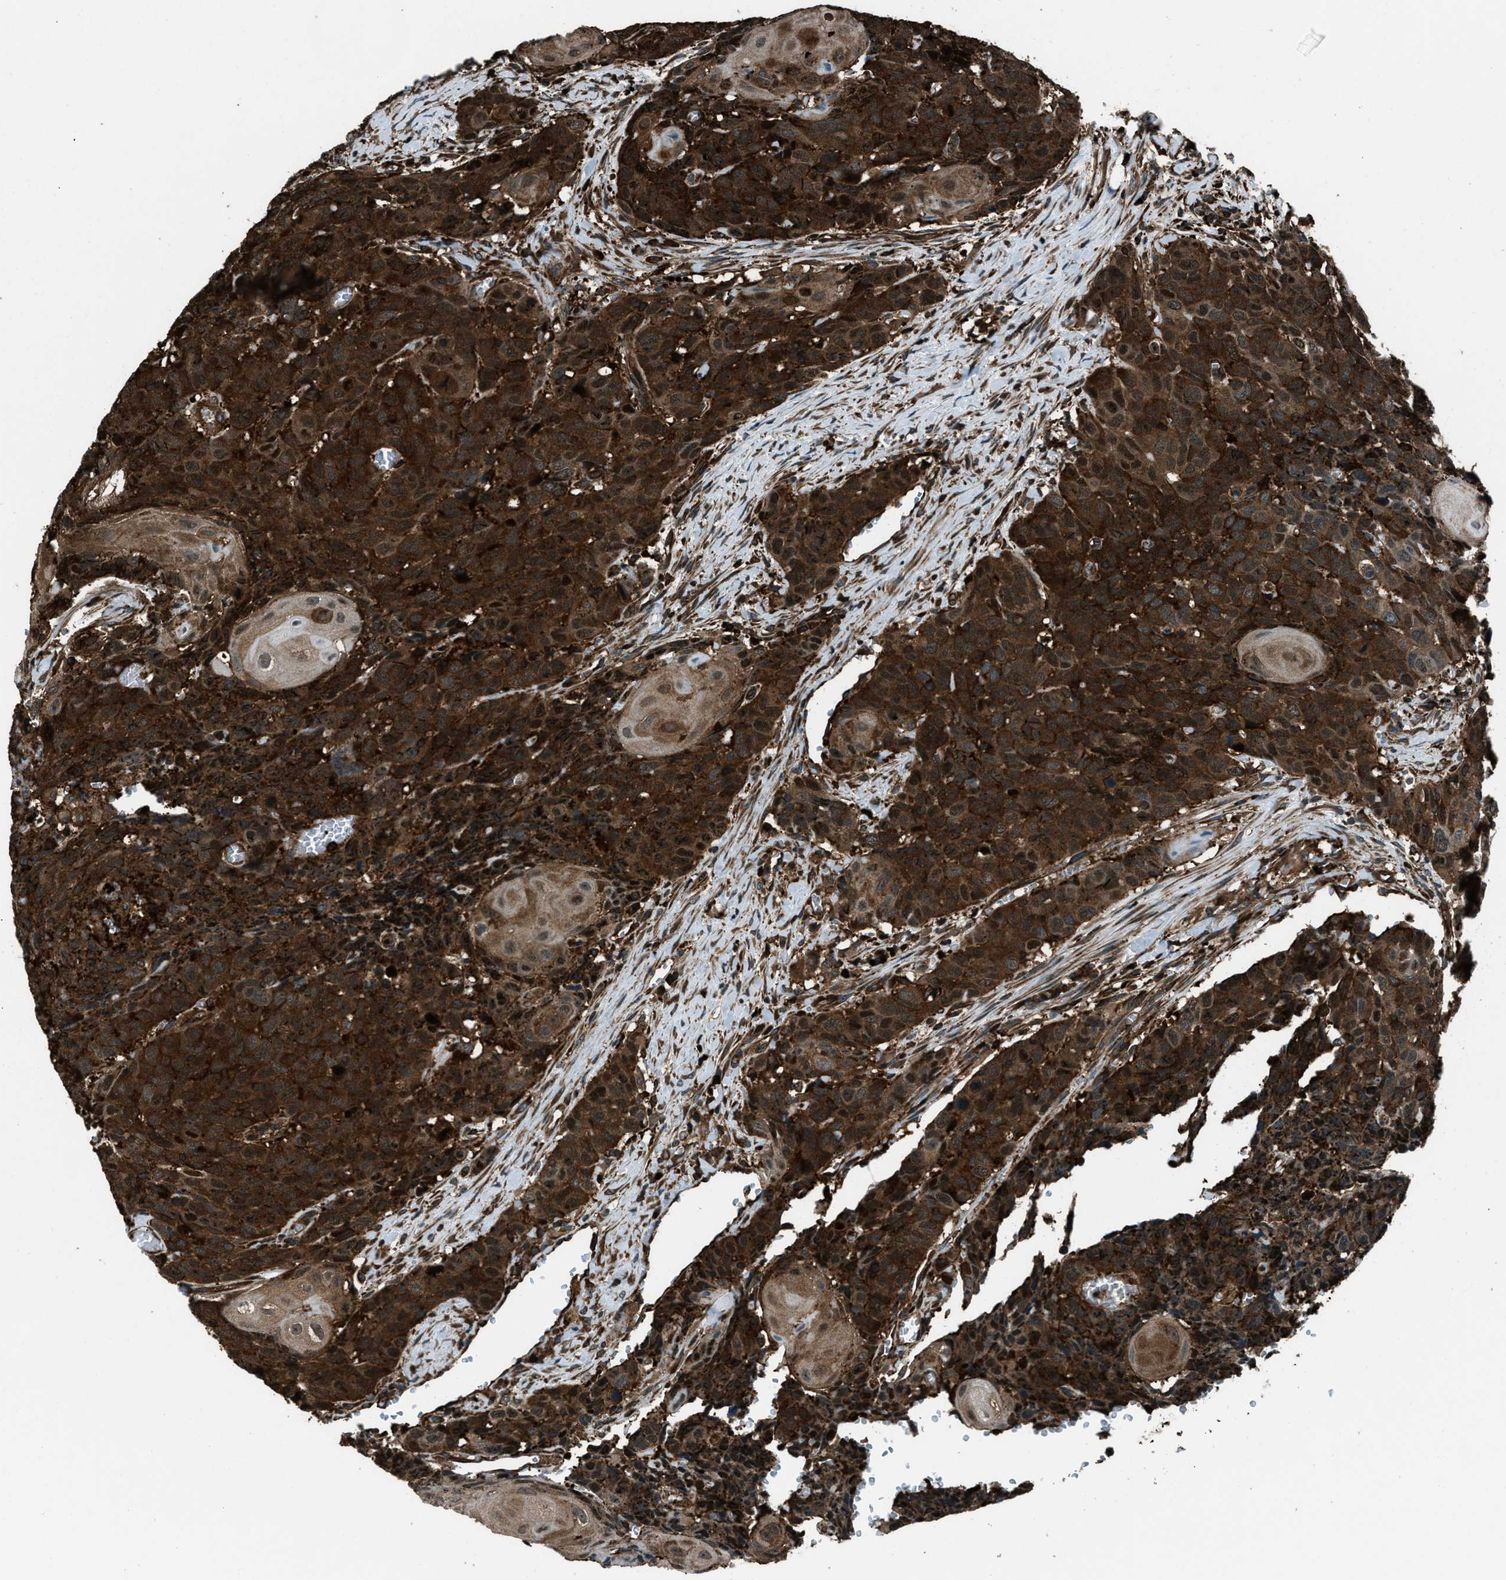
{"staining": {"intensity": "strong", "quantity": ">75%", "location": "cytoplasmic/membranous,nuclear"}, "tissue": "head and neck cancer", "cell_type": "Tumor cells", "image_type": "cancer", "snomed": [{"axis": "morphology", "description": "Squamous cell carcinoma, NOS"}, {"axis": "topography", "description": "Head-Neck"}], "caption": "A micrograph showing strong cytoplasmic/membranous and nuclear expression in about >75% of tumor cells in head and neck squamous cell carcinoma, as visualized by brown immunohistochemical staining.", "gene": "SNX30", "patient": {"sex": "male", "age": 66}}